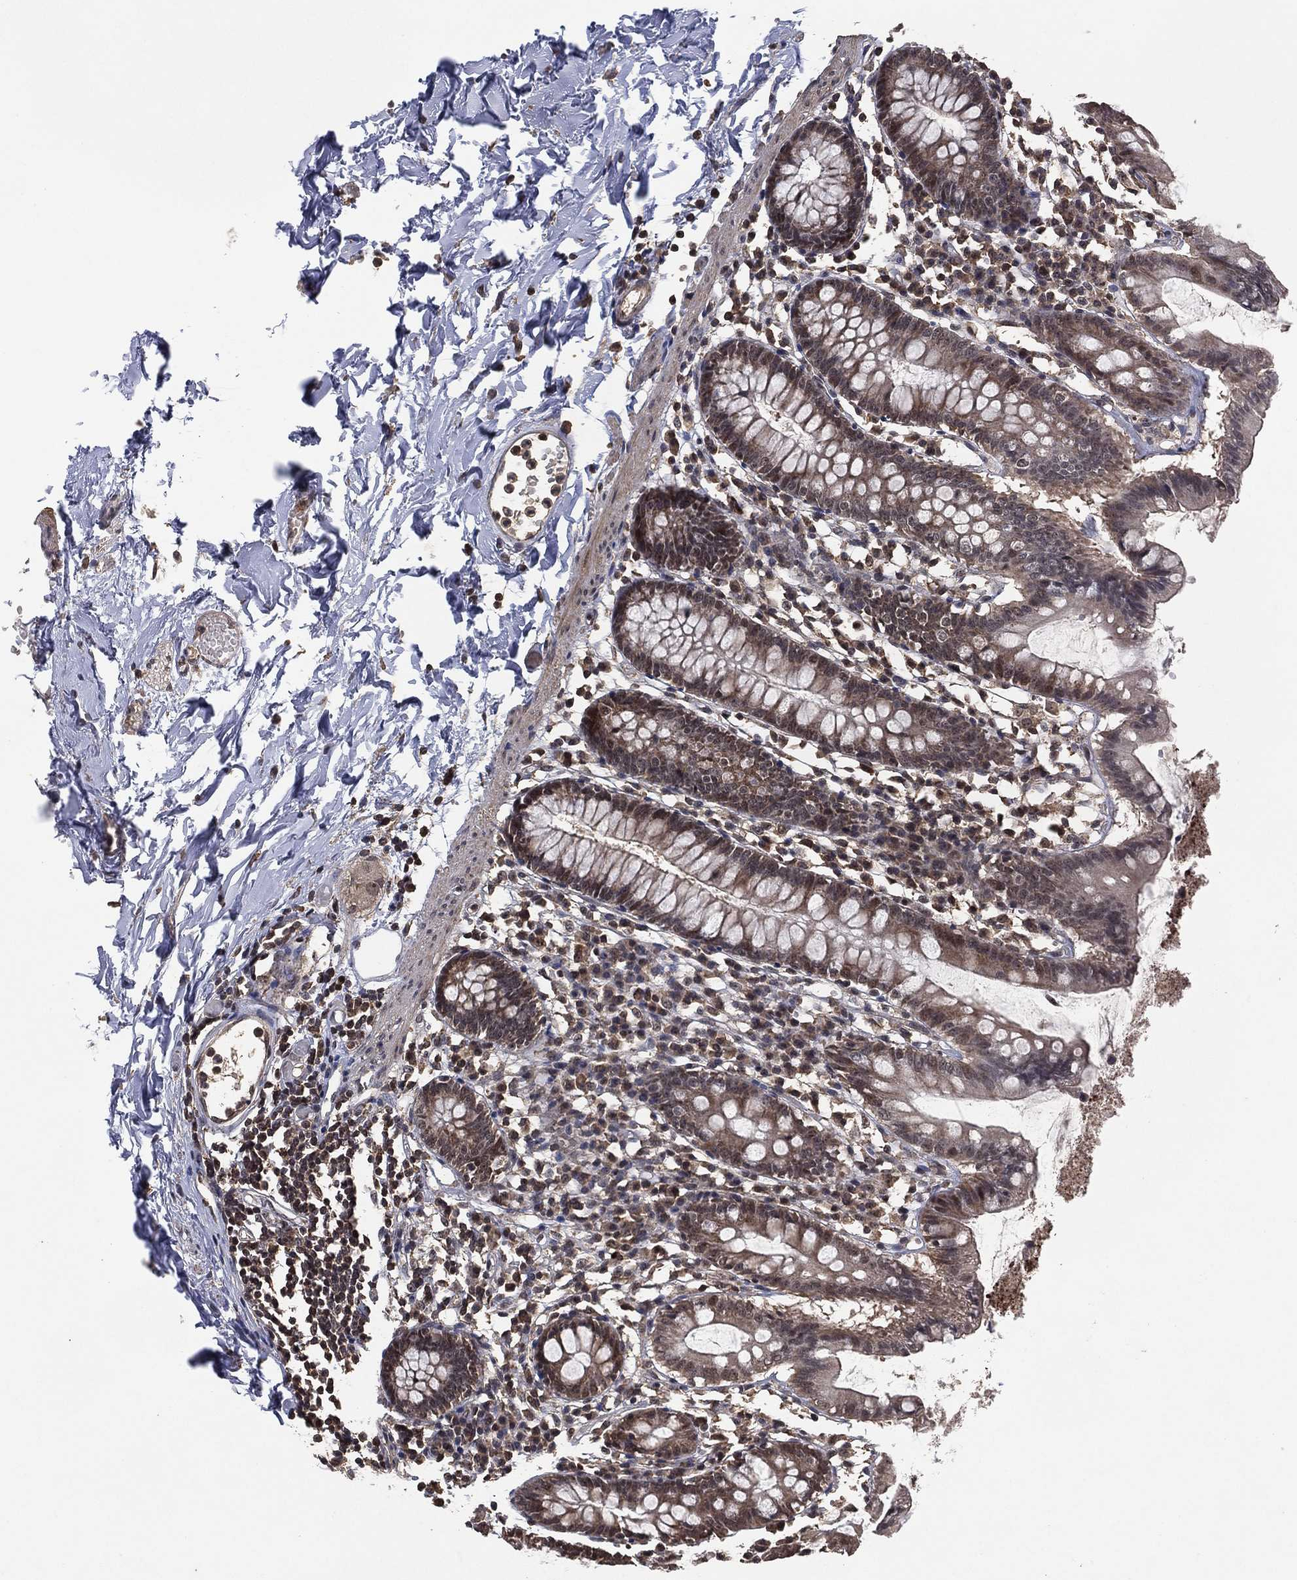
{"staining": {"intensity": "moderate", "quantity": "<25%", "location": "cytoplasmic/membranous"}, "tissue": "small intestine", "cell_type": "Glandular cells", "image_type": "normal", "snomed": [{"axis": "morphology", "description": "Normal tissue, NOS"}, {"axis": "topography", "description": "Small intestine"}], "caption": "An immunohistochemistry (IHC) micrograph of normal tissue is shown. Protein staining in brown shows moderate cytoplasmic/membranous positivity in small intestine within glandular cells. The staining was performed using DAB to visualize the protein expression in brown, while the nuclei were stained in blue with hematoxylin (Magnification: 20x).", "gene": "NELFCD", "patient": {"sex": "female", "age": 90}}